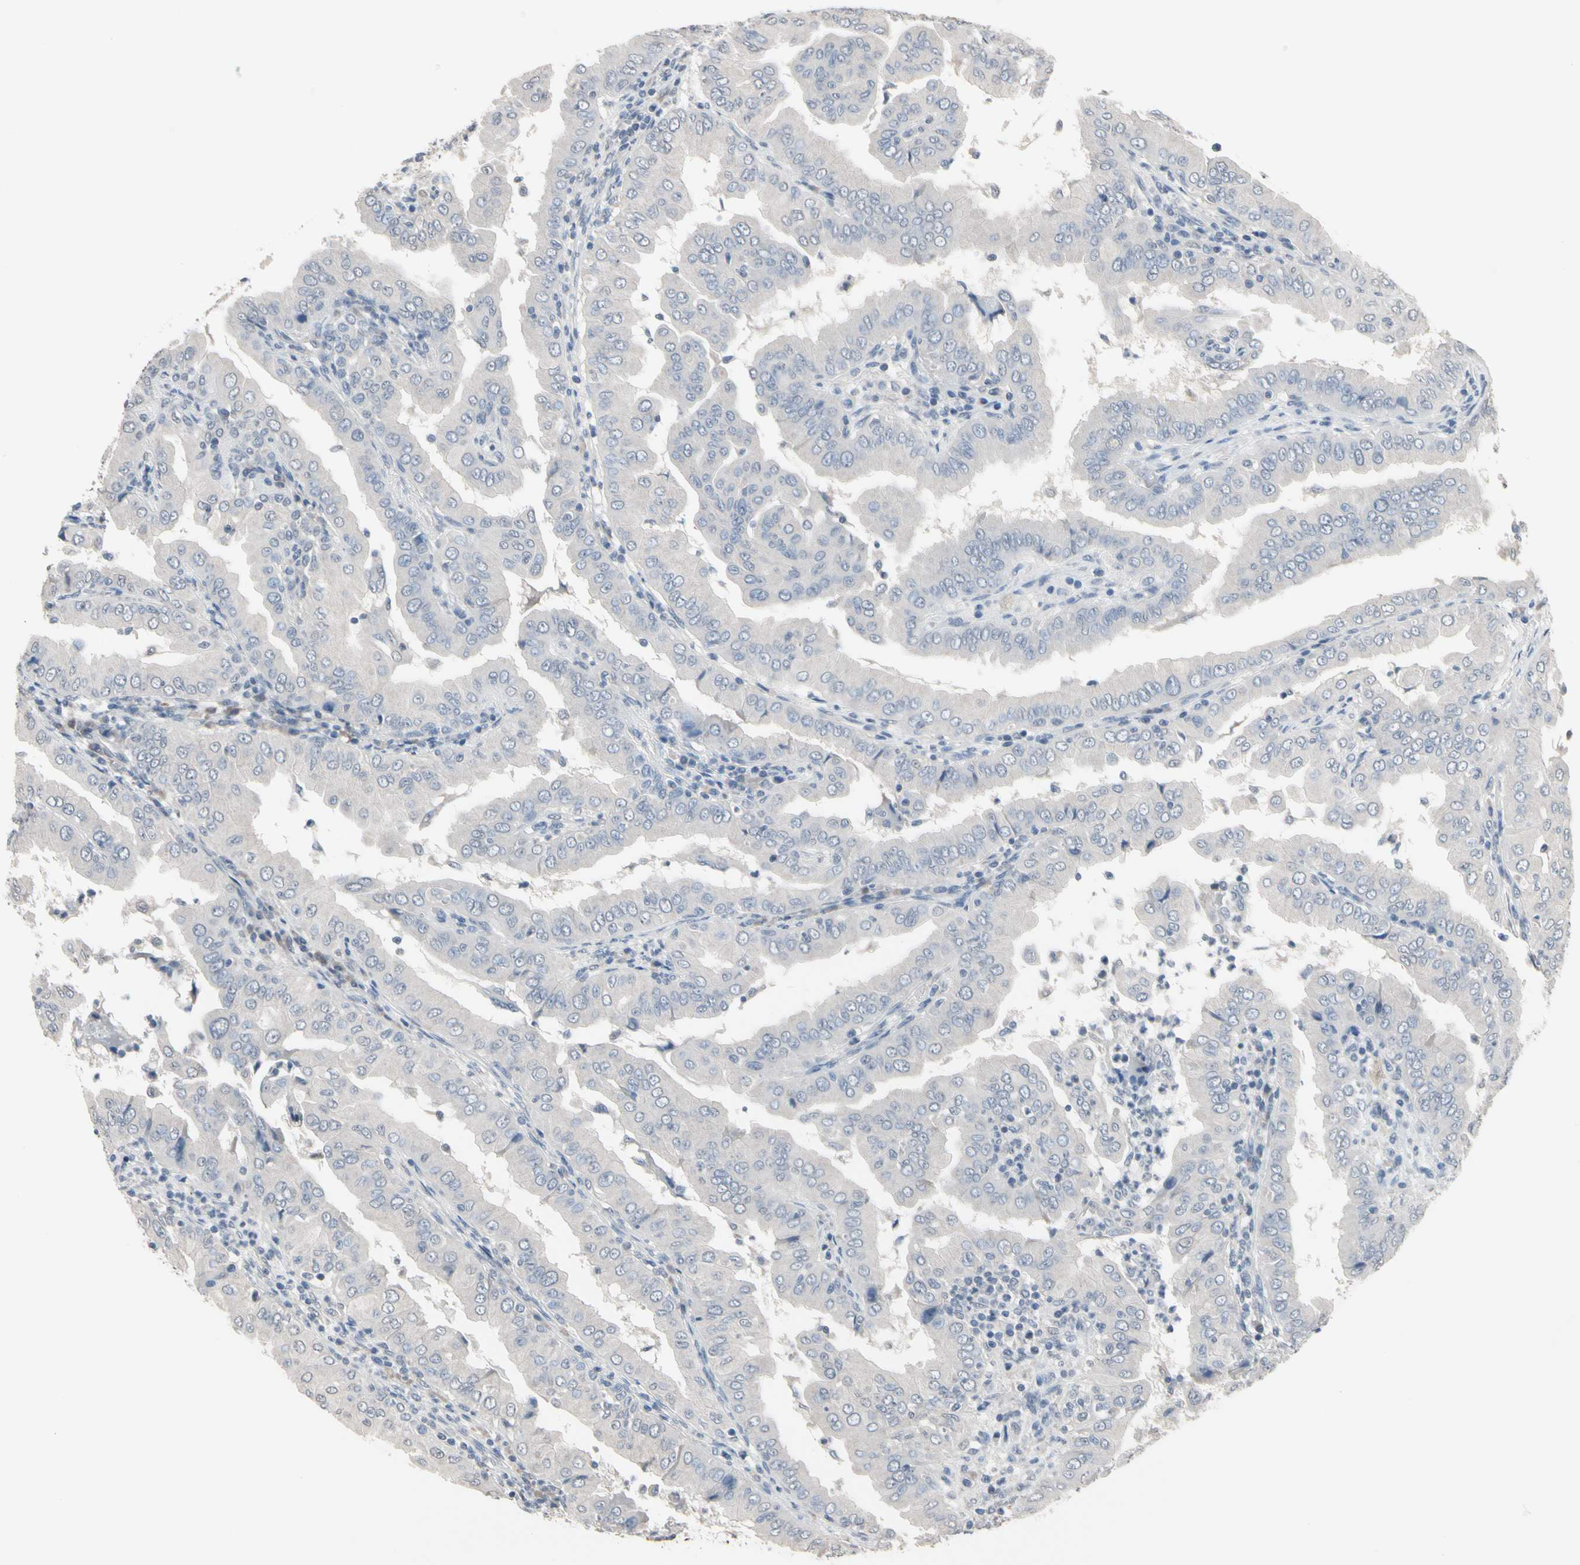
{"staining": {"intensity": "negative", "quantity": "none", "location": "none"}, "tissue": "thyroid cancer", "cell_type": "Tumor cells", "image_type": "cancer", "snomed": [{"axis": "morphology", "description": "Papillary adenocarcinoma, NOS"}, {"axis": "topography", "description": "Thyroid gland"}], "caption": "Tumor cells are negative for brown protein staining in papillary adenocarcinoma (thyroid).", "gene": "SV2A", "patient": {"sex": "male", "age": 33}}